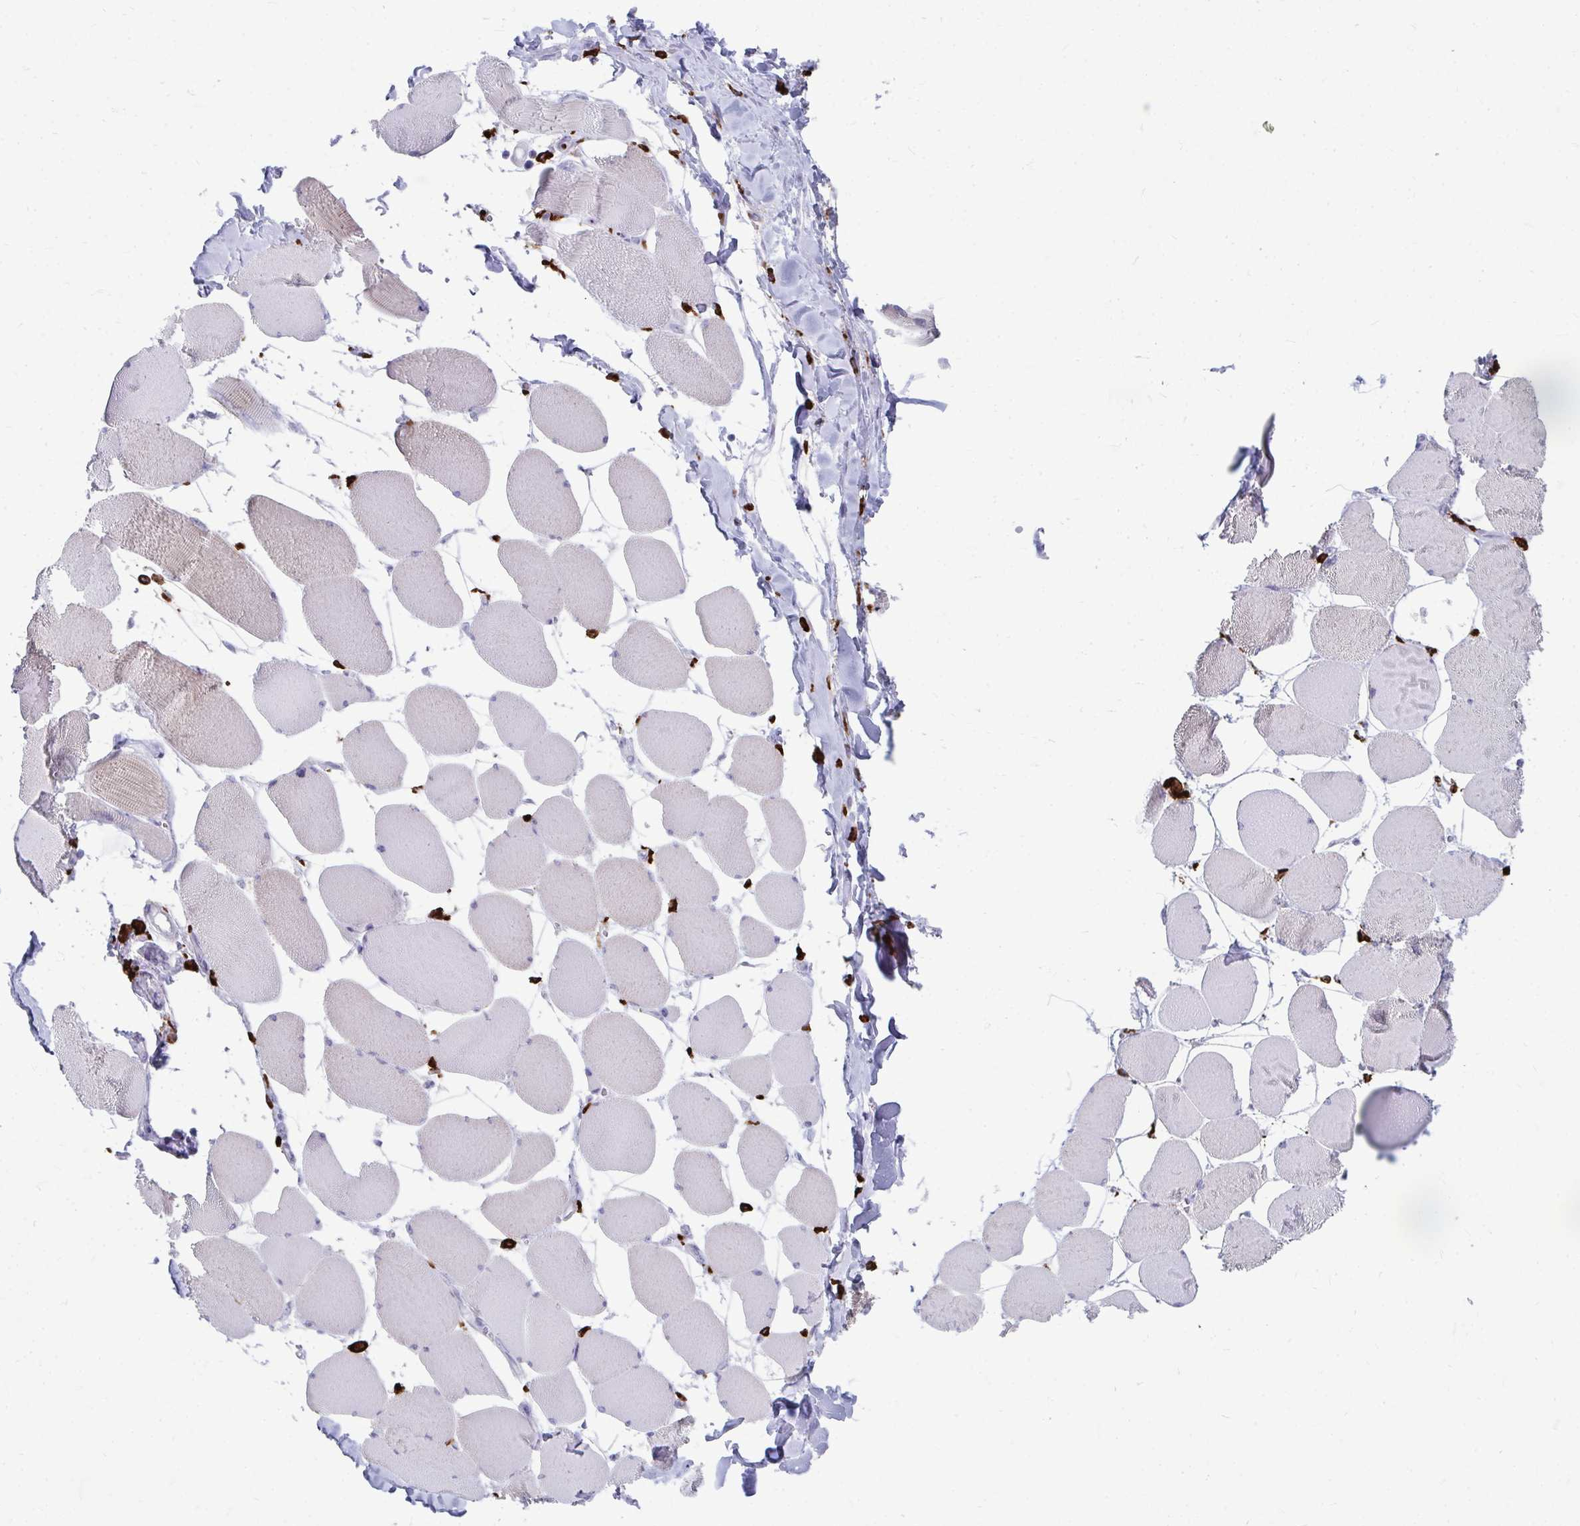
{"staining": {"intensity": "negative", "quantity": "none", "location": "none"}, "tissue": "skeletal muscle", "cell_type": "Myocytes", "image_type": "normal", "snomed": [{"axis": "morphology", "description": "Normal tissue, NOS"}, {"axis": "topography", "description": "Skeletal muscle"}], "caption": "Immunohistochemistry (IHC) histopathology image of normal skeletal muscle: human skeletal muscle stained with DAB (3,3'-diaminobenzidine) demonstrates no significant protein staining in myocytes. (IHC, brightfield microscopy, high magnification).", "gene": "CD163", "patient": {"sex": "female", "age": 75}}